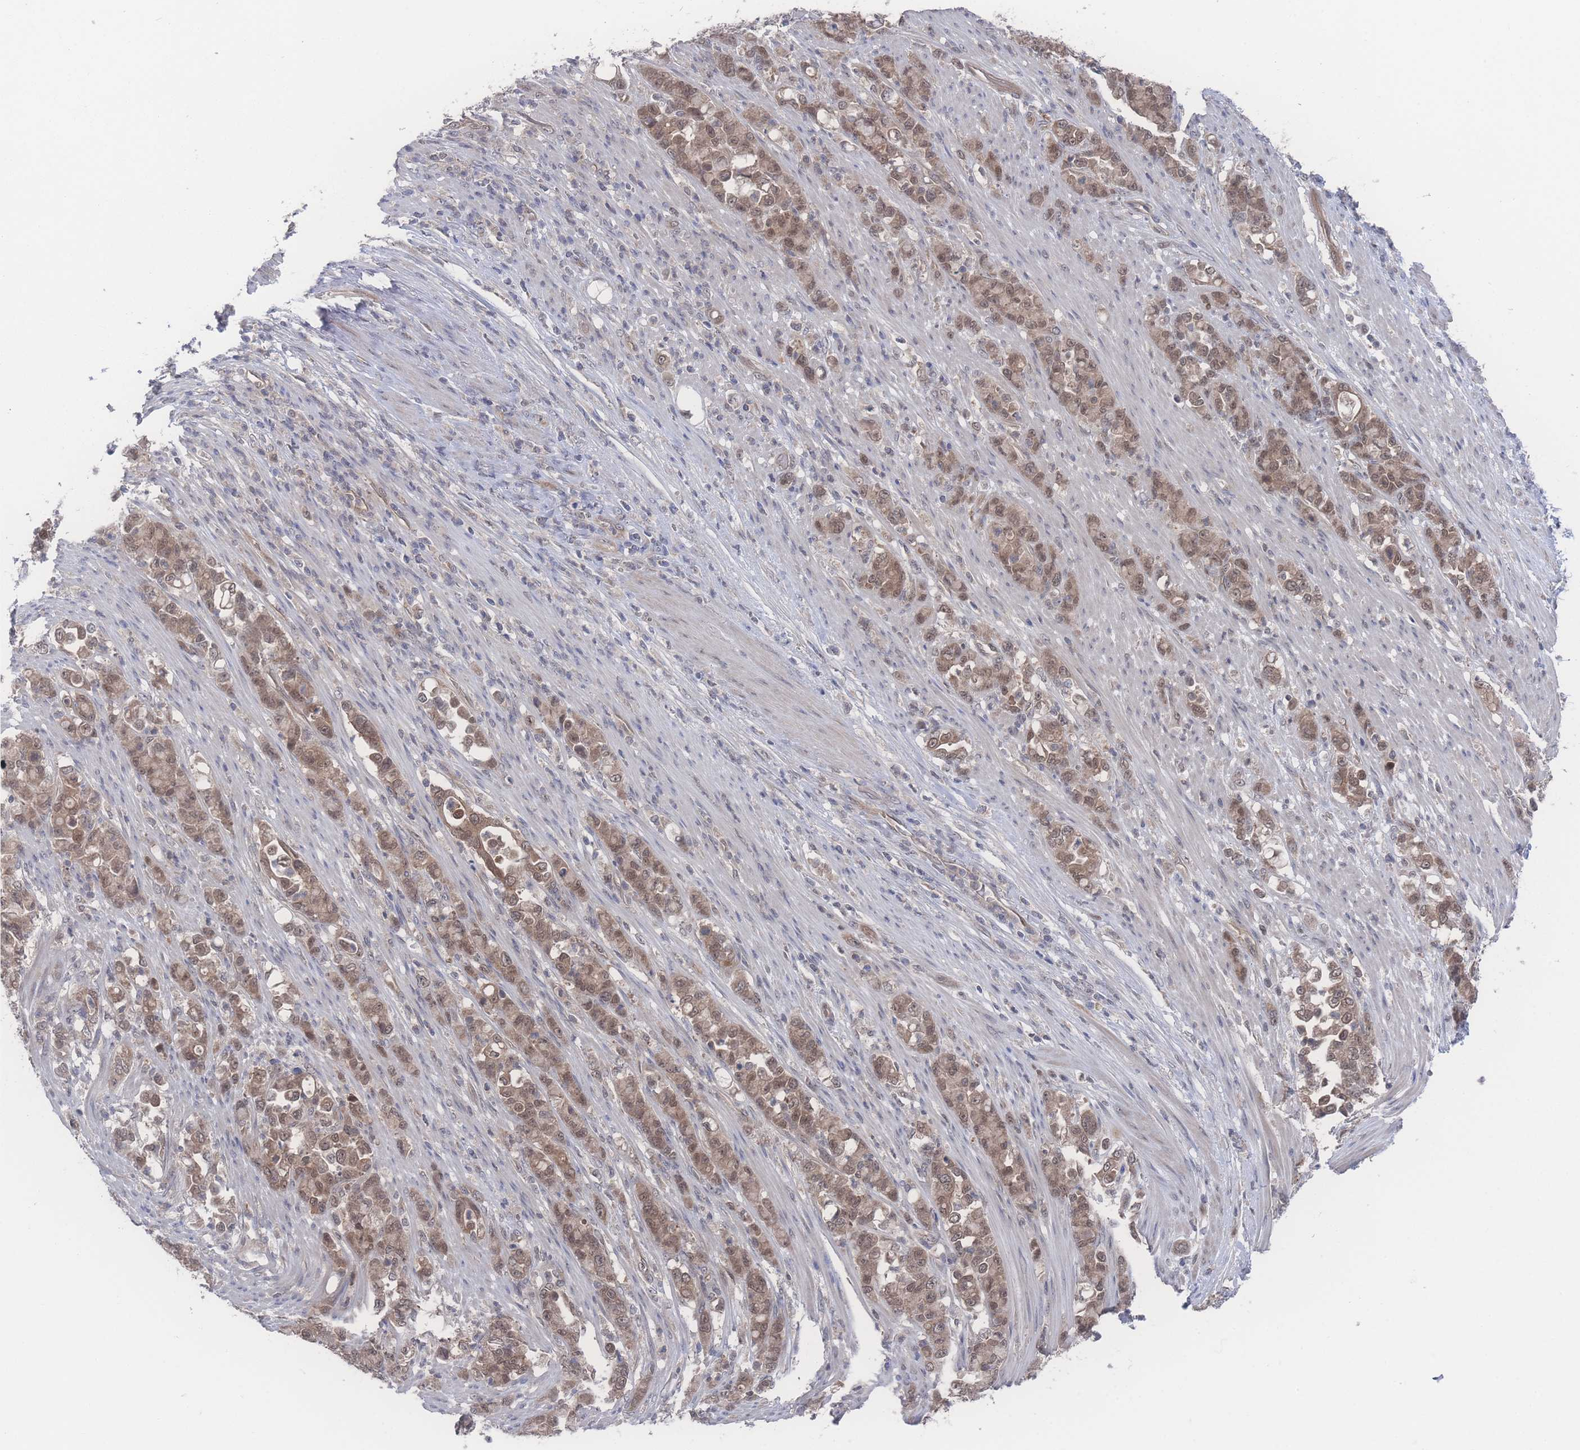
{"staining": {"intensity": "moderate", "quantity": ">75%", "location": "cytoplasmic/membranous,nuclear"}, "tissue": "stomach cancer", "cell_type": "Tumor cells", "image_type": "cancer", "snomed": [{"axis": "morphology", "description": "Normal tissue, NOS"}, {"axis": "morphology", "description": "Adenocarcinoma, NOS"}, {"axis": "topography", "description": "Stomach"}], "caption": "Stomach adenocarcinoma was stained to show a protein in brown. There is medium levels of moderate cytoplasmic/membranous and nuclear staining in approximately >75% of tumor cells.", "gene": "NBEAL1", "patient": {"sex": "female", "age": 79}}